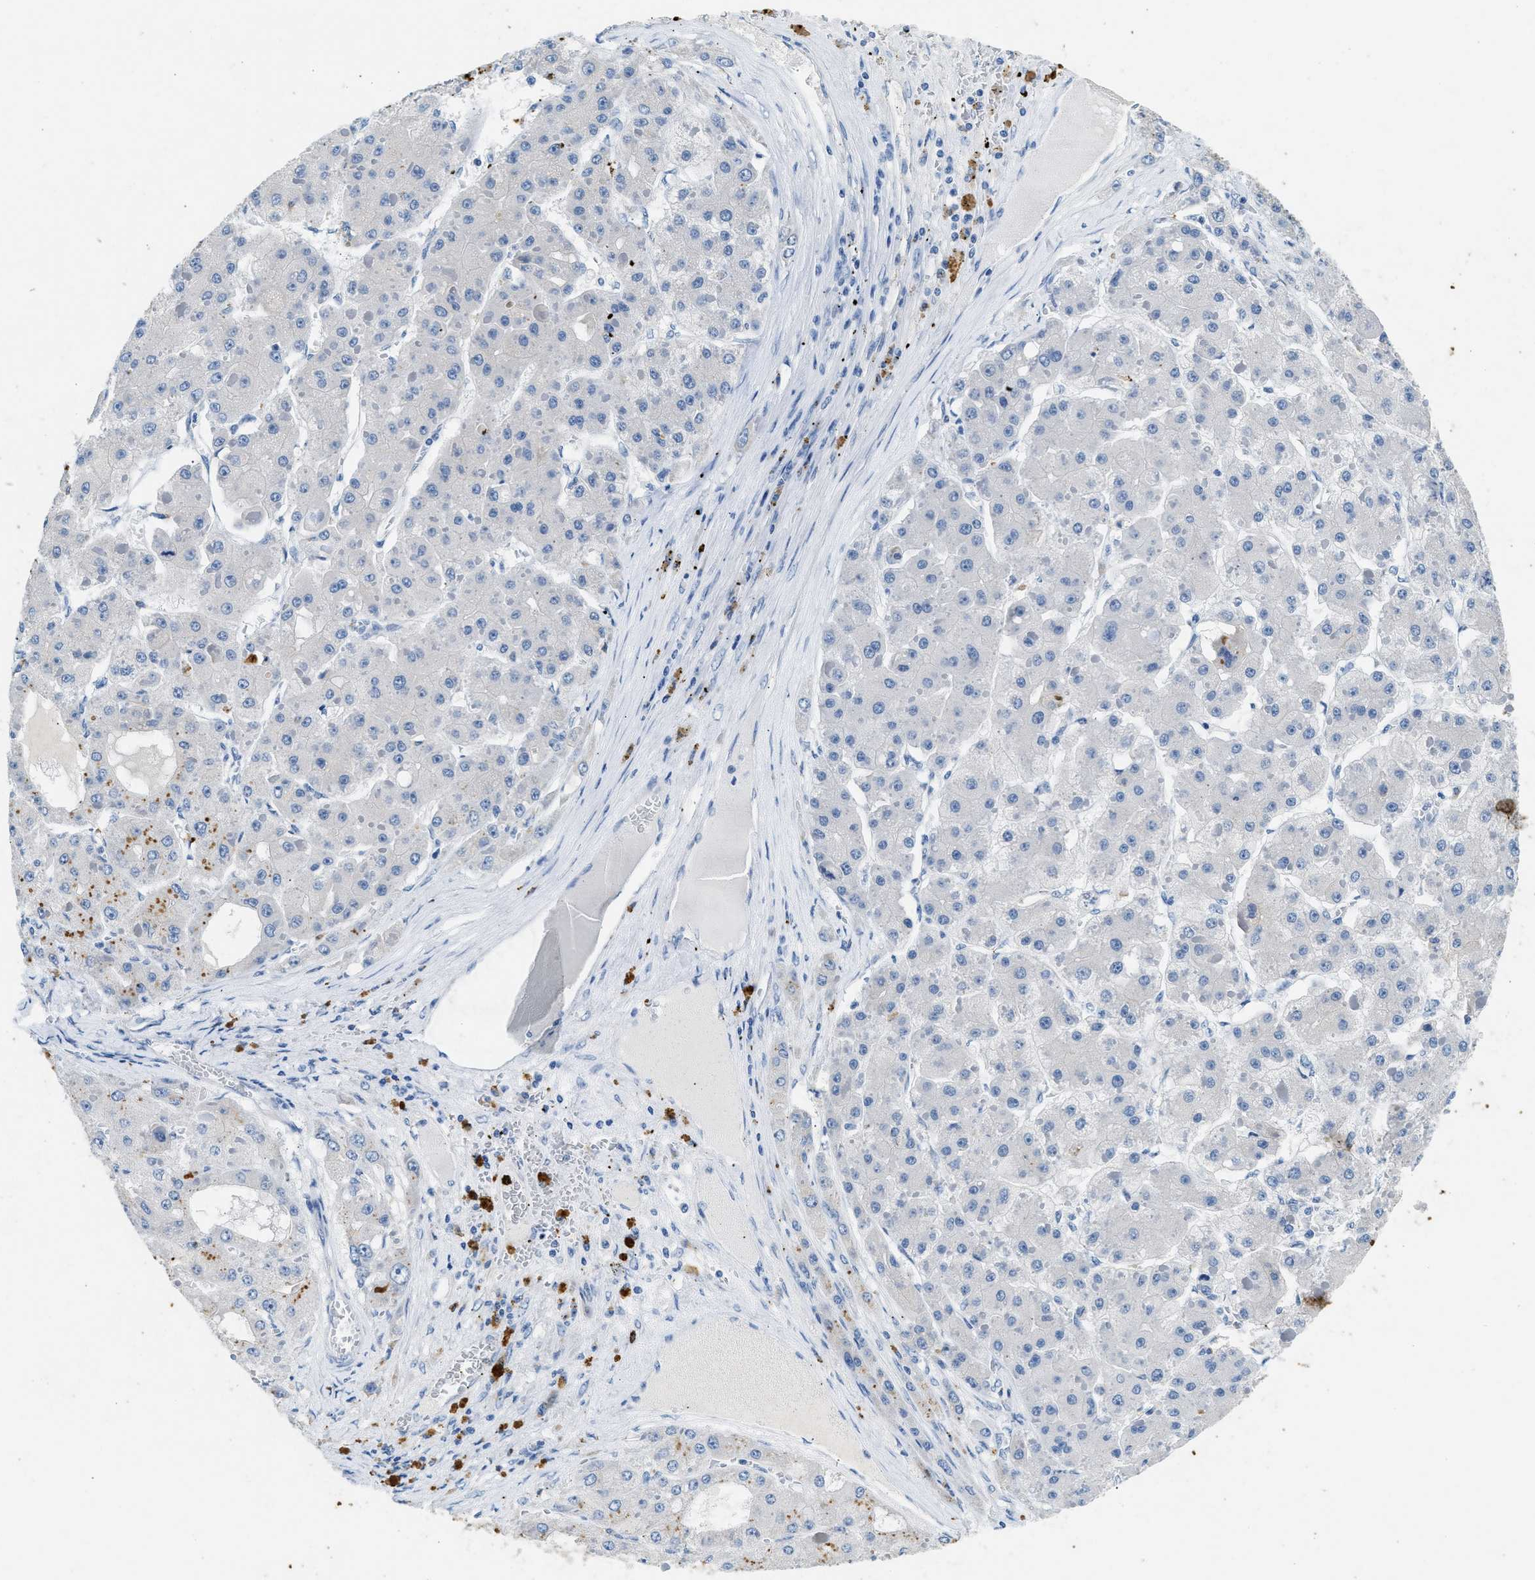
{"staining": {"intensity": "moderate", "quantity": "<25%", "location": "cytoplasmic/membranous"}, "tissue": "liver cancer", "cell_type": "Tumor cells", "image_type": "cancer", "snomed": [{"axis": "morphology", "description": "Carcinoma, Hepatocellular, NOS"}, {"axis": "topography", "description": "Liver"}], "caption": "This micrograph exhibits immunohistochemistry staining of hepatocellular carcinoma (liver), with low moderate cytoplasmic/membranous positivity in about <25% of tumor cells.", "gene": "CFAP20", "patient": {"sex": "female", "age": 73}}